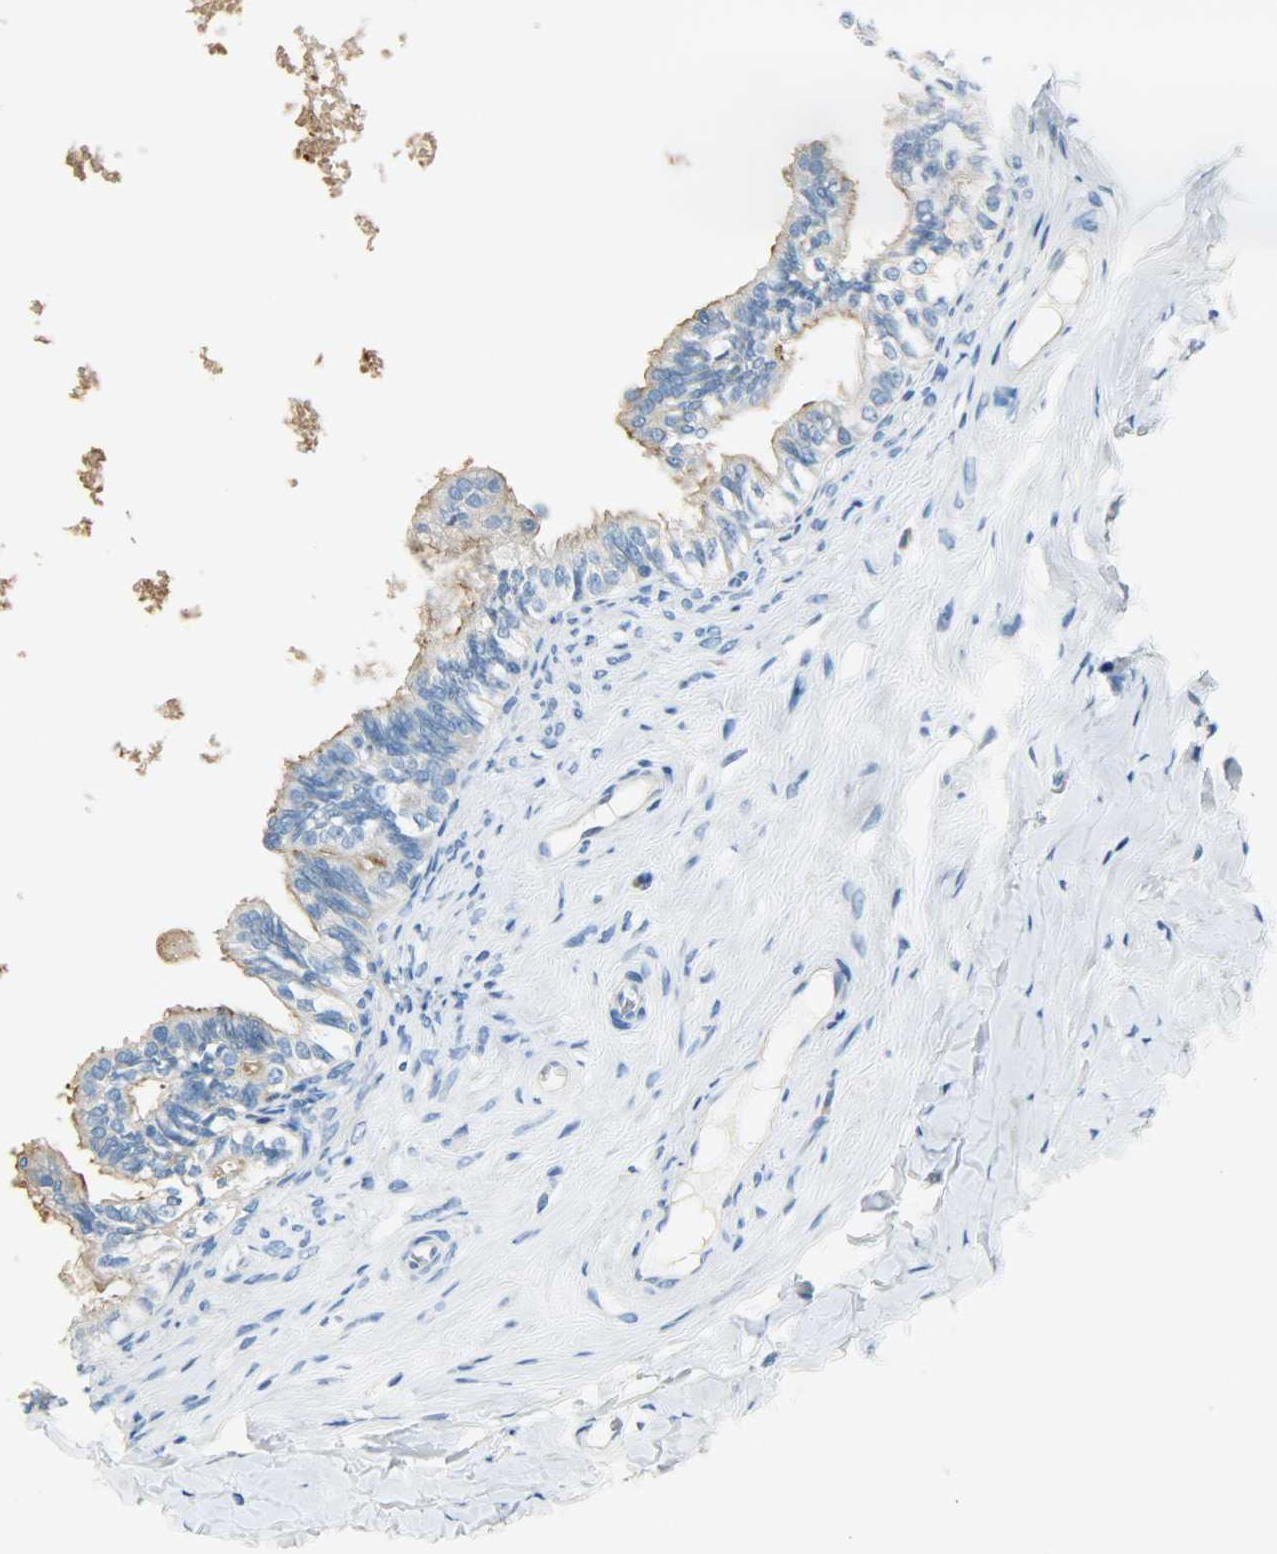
{"staining": {"intensity": "strong", "quantity": ">75%", "location": "cytoplasmic/membranous"}, "tissue": "epididymis", "cell_type": "Glandular cells", "image_type": "normal", "snomed": [{"axis": "morphology", "description": "Normal tissue, NOS"}, {"axis": "topography", "description": "Soft tissue"}, {"axis": "topography", "description": "Epididymis"}], "caption": "IHC (DAB (3,3'-diaminobenzidine)) staining of unremarkable human epididymis demonstrates strong cytoplasmic/membranous protein expression in about >75% of glandular cells. (brown staining indicates protein expression, while blue staining denotes nuclei).", "gene": "PROM1", "patient": {"sex": "male", "age": 26}}